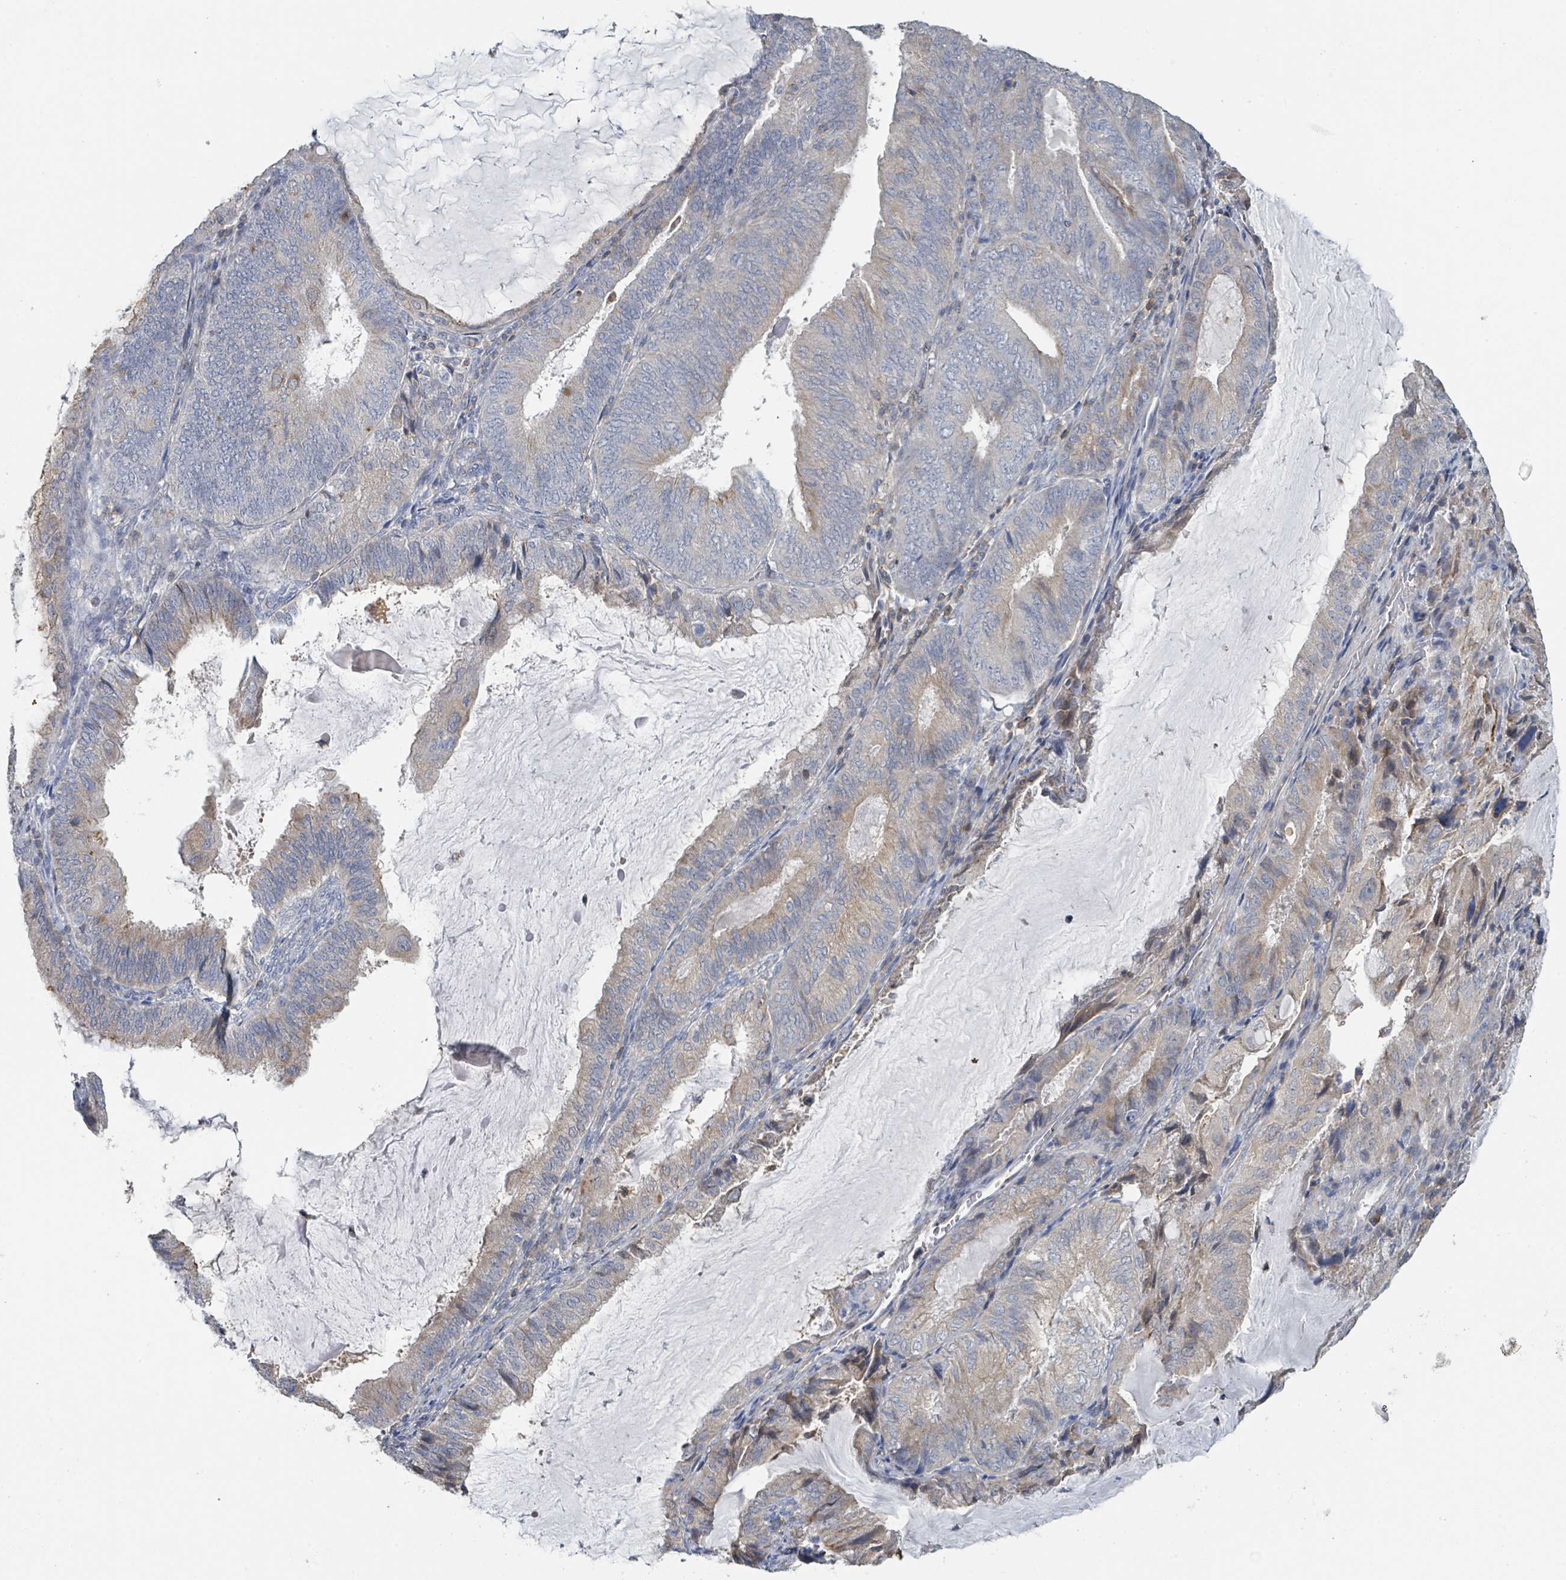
{"staining": {"intensity": "weak", "quantity": "25%-75%", "location": "cytoplasmic/membranous"}, "tissue": "endometrial cancer", "cell_type": "Tumor cells", "image_type": "cancer", "snomed": [{"axis": "morphology", "description": "Adenocarcinoma, NOS"}, {"axis": "topography", "description": "Endometrium"}], "caption": "A brown stain shows weak cytoplasmic/membranous staining of a protein in endometrial cancer (adenocarcinoma) tumor cells.", "gene": "LRRC42", "patient": {"sex": "female", "age": 81}}